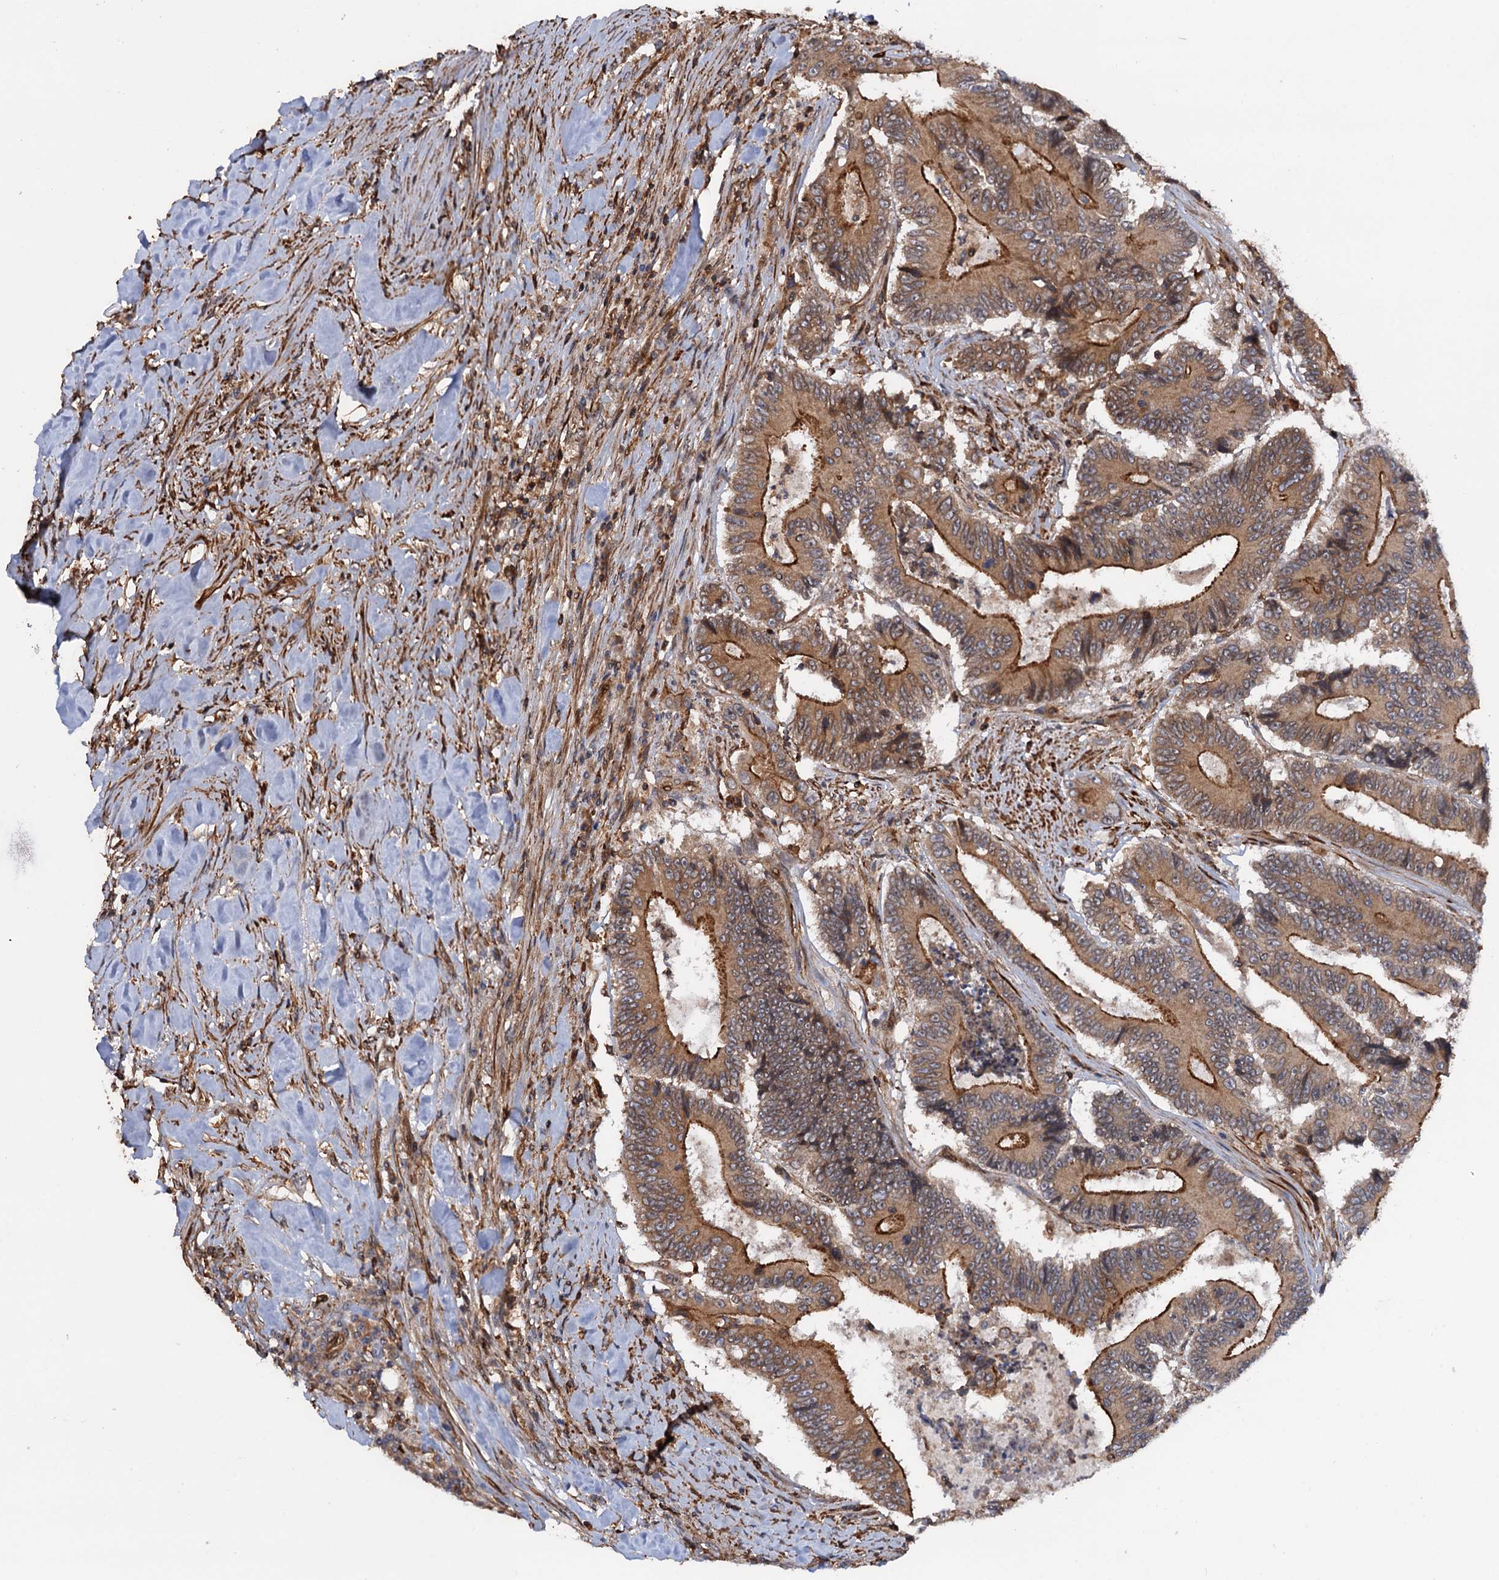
{"staining": {"intensity": "moderate", "quantity": ">75%", "location": "cytoplasmic/membranous"}, "tissue": "colorectal cancer", "cell_type": "Tumor cells", "image_type": "cancer", "snomed": [{"axis": "morphology", "description": "Adenocarcinoma, NOS"}, {"axis": "topography", "description": "Colon"}], "caption": "Human colorectal cancer (adenocarcinoma) stained with a brown dye reveals moderate cytoplasmic/membranous positive staining in about >75% of tumor cells.", "gene": "BORA", "patient": {"sex": "male", "age": 83}}